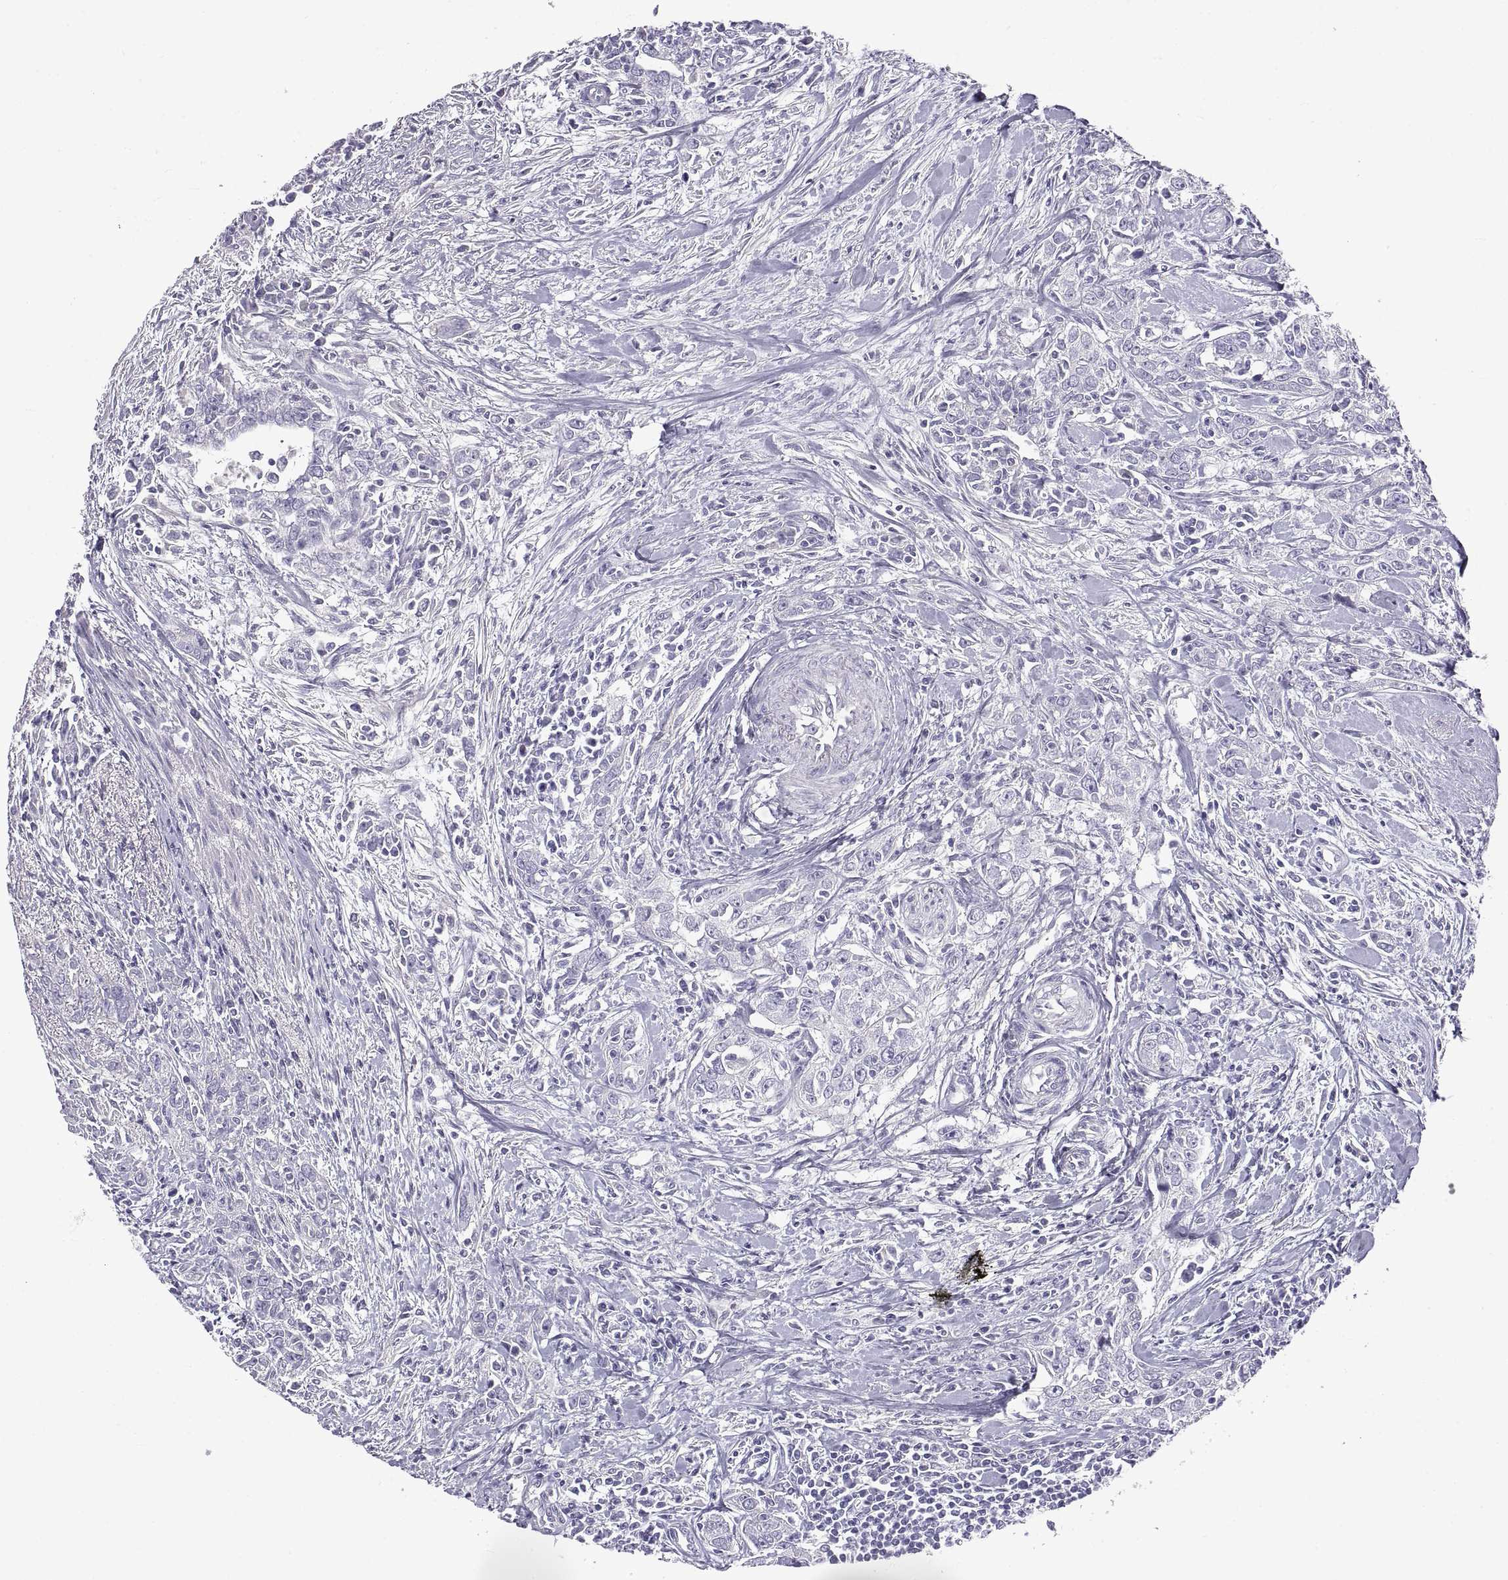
{"staining": {"intensity": "negative", "quantity": "none", "location": "none"}, "tissue": "urothelial cancer", "cell_type": "Tumor cells", "image_type": "cancer", "snomed": [{"axis": "morphology", "description": "Urothelial carcinoma, High grade"}, {"axis": "topography", "description": "Urinary bladder"}], "caption": "High magnification brightfield microscopy of high-grade urothelial carcinoma stained with DAB (brown) and counterstained with hematoxylin (blue): tumor cells show no significant expression.", "gene": "CRYBB3", "patient": {"sex": "male", "age": 83}}